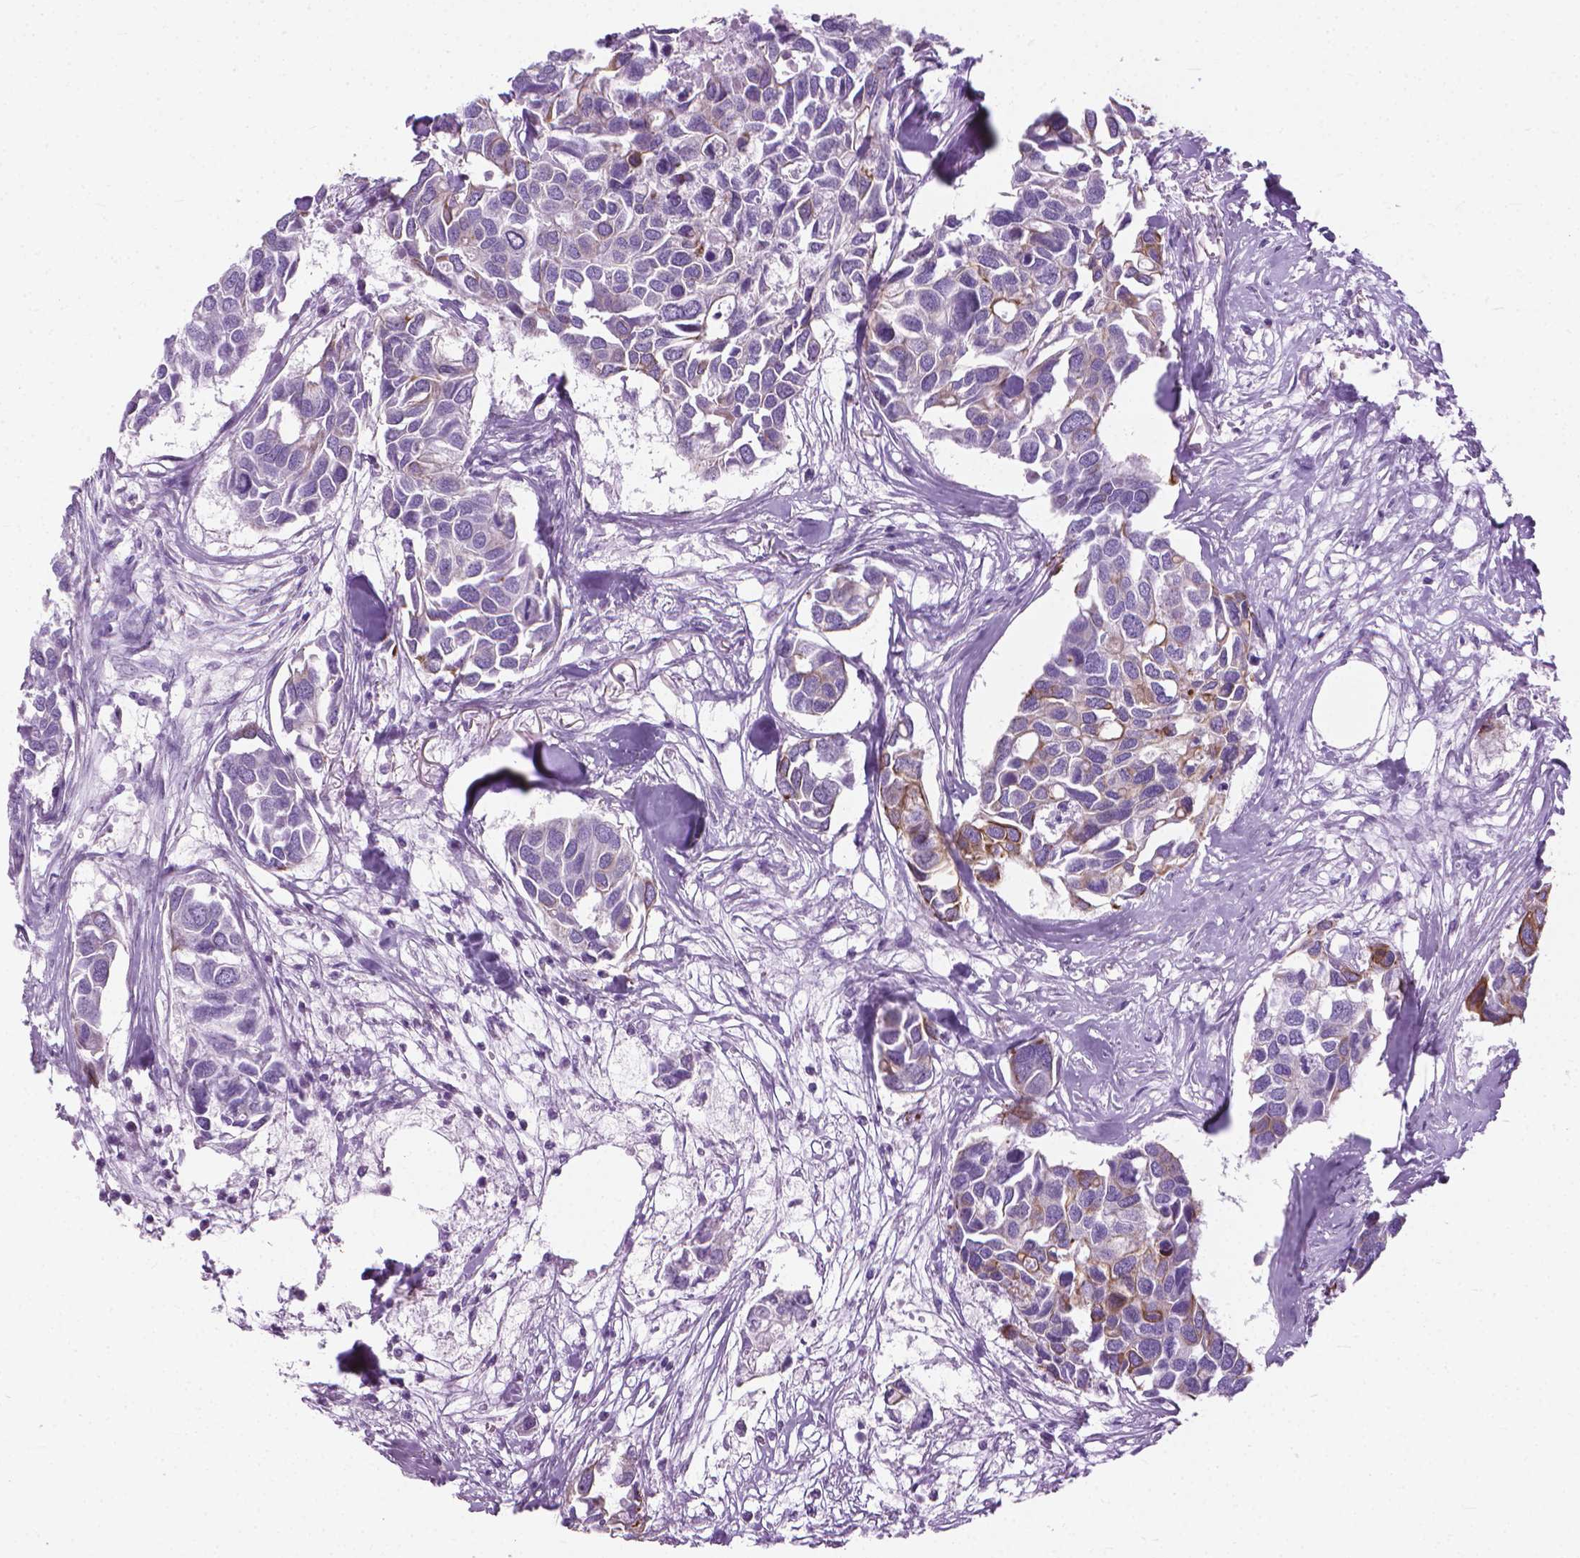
{"staining": {"intensity": "weak", "quantity": "<25%", "location": "cytoplasmic/membranous"}, "tissue": "breast cancer", "cell_type": "Tumor cells", "image_type": "cancer", "snomed": [{"axis": "morphology", "description": "Duct carcinoma"}, {"axis": "topography", "description": "Breast"}], "caption": "Image shows no protein staining in tumor cells of breast invasive ductal carcinoma tissue.", "gene": "HTR2B", "patient": {"sex": "female", "age": 83}}